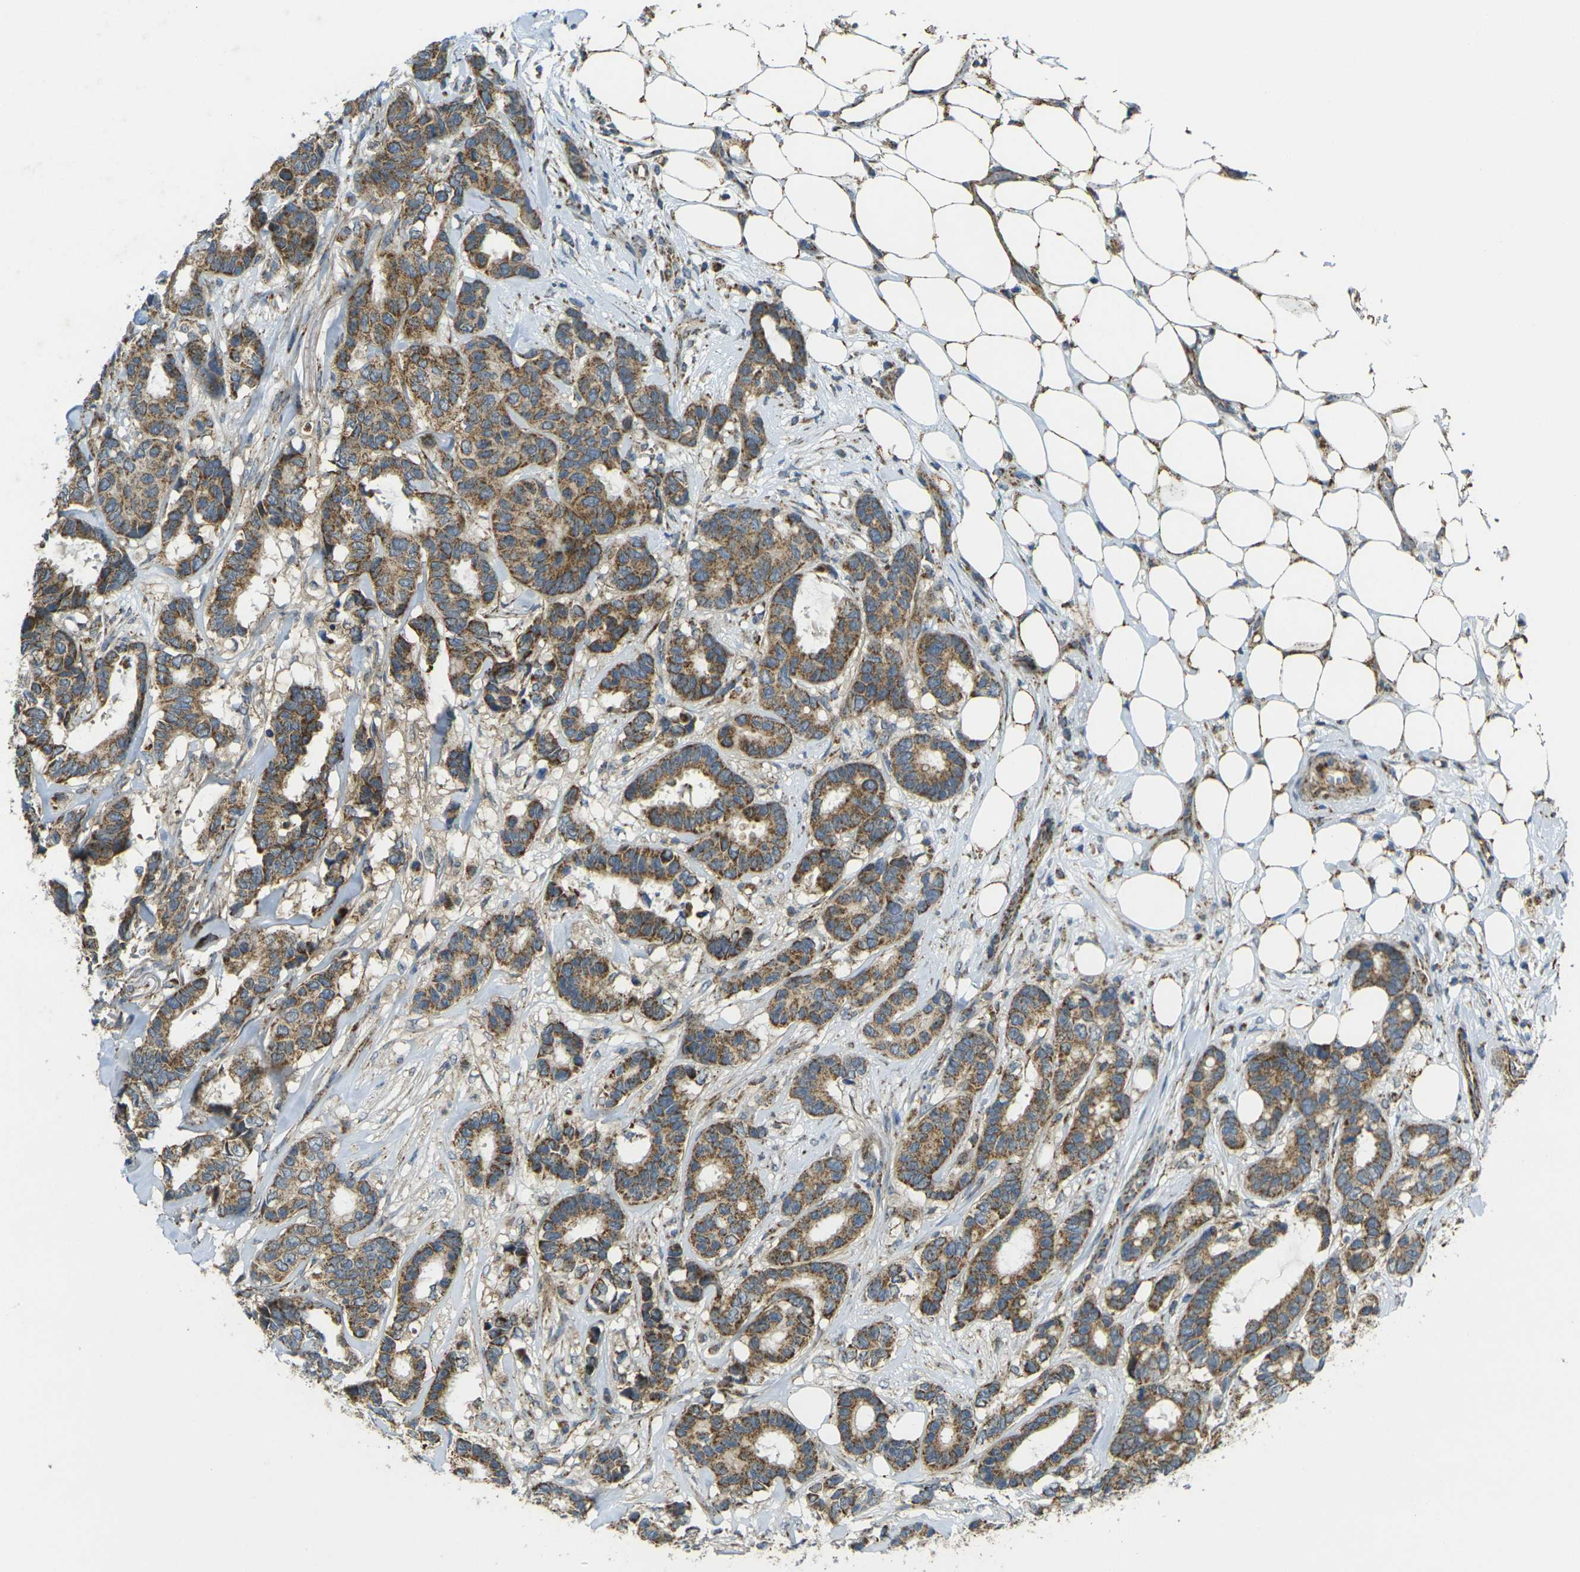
{"staining": {"intensity": "moderate", "quantity": ">75%", "location": "cytoplasmic/membranous"}, "tissue": "breast cancer", "cell_type": "Tumor cells", "image_type": "cancer", "snomed": [{"axis": "morphology", "description": "Duct carcinoma"}, {"axis": "topography", "description": "Breast"}], "caption": "Invasive ductal carcinoma (breast) stained with immunohistochemistry (IHC) reveals moderate cytoplasmic/membranous positivity in approximately >75% of tumor cells.", "gene": "IGF1R", "patient": {"sex": "female", "age": 87}}